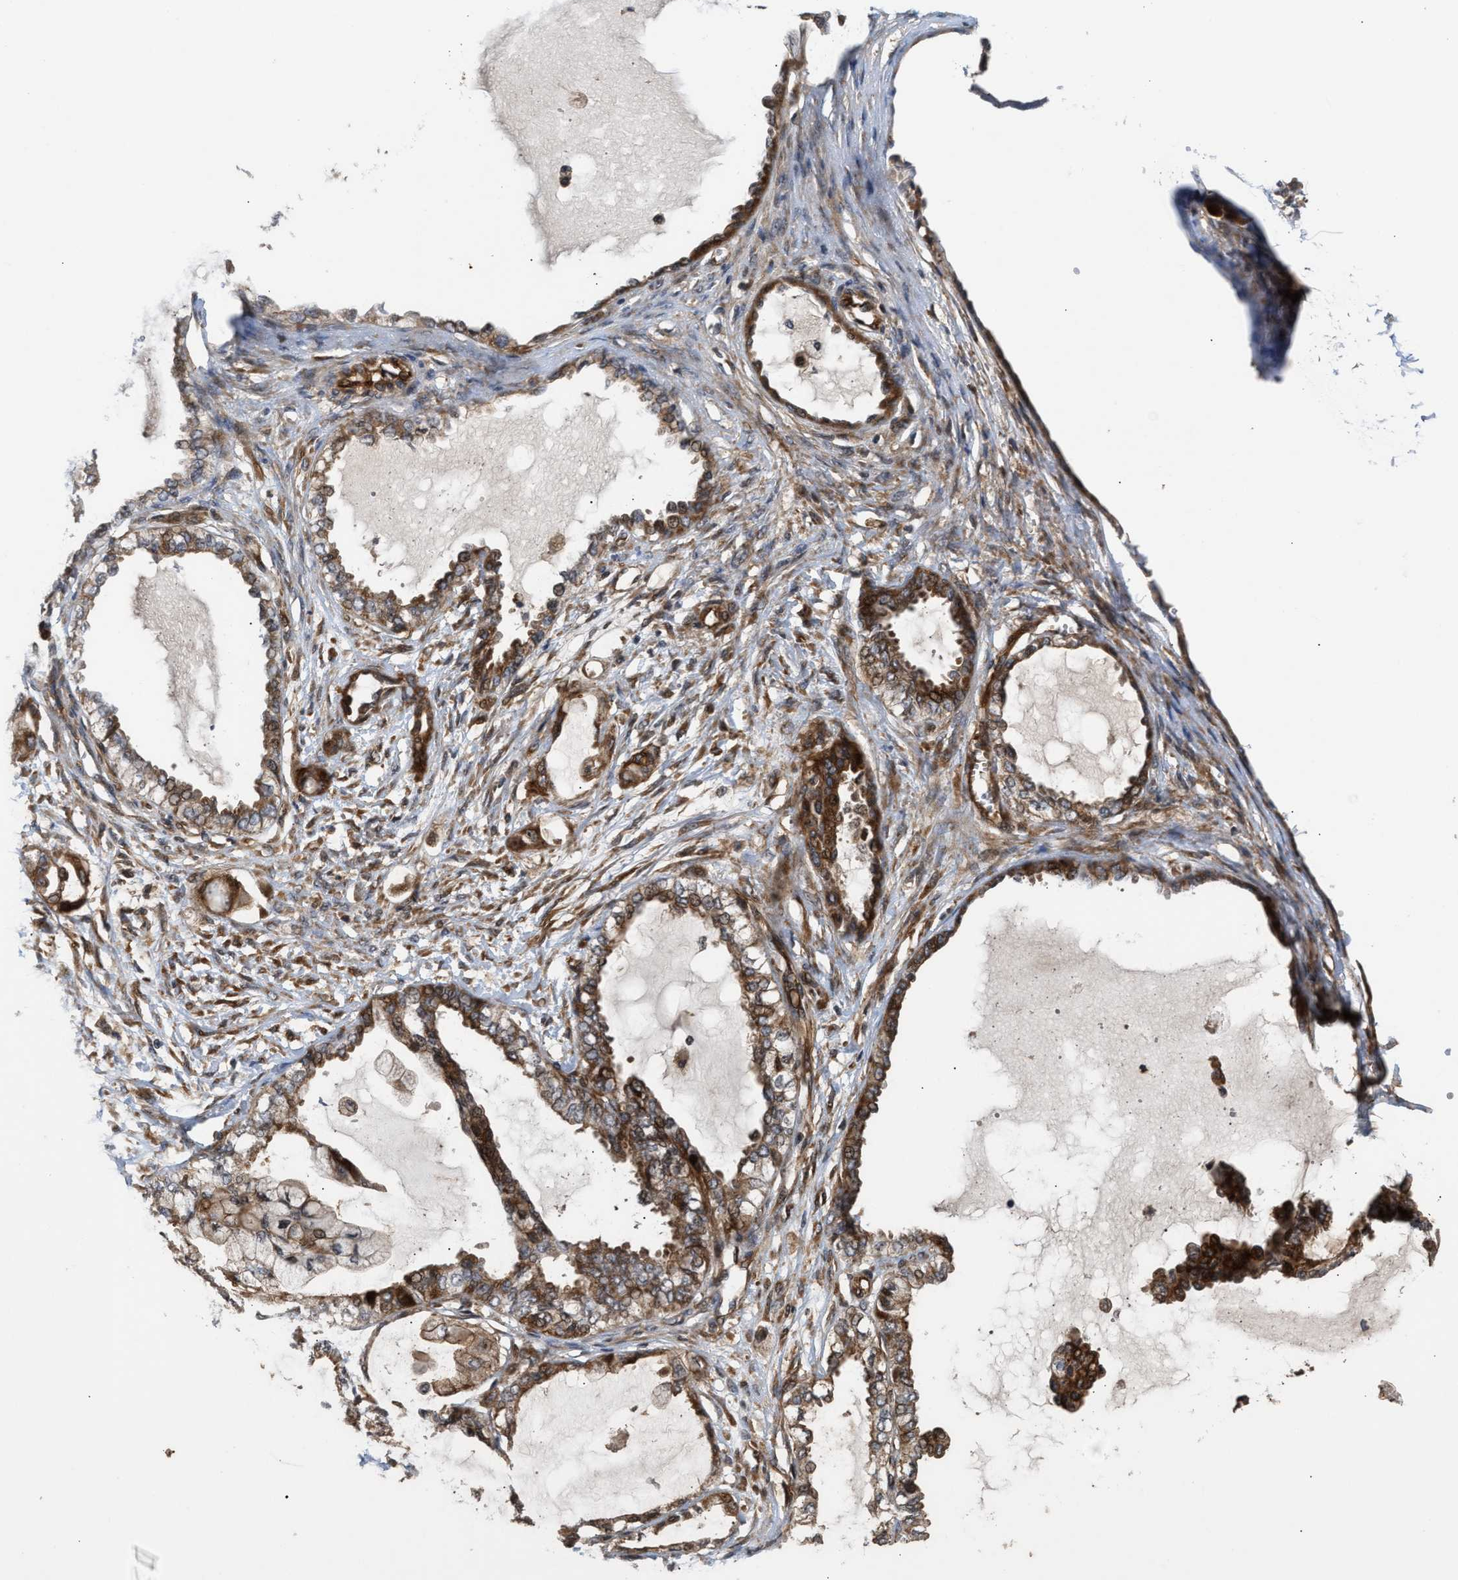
{"staining": {"intensity": "strong", "quantity": ">75%", "location": "cytoplasmic/membranous,nuclear"}, "tissue": "ovarian cancer", "cell_type": "Tumor cells", "image_type": "cancer", "snomed": [{"axis": "morphology", "description": "Carcinoma, NOS"}, {"axis": "morphology", "description": "Carcinoma, endometroid"}, {"axis": "topography", "description": "Ovary"}], "caption": "The photomicrograph demonstrates staining of ovarian endometroid carcinoma, revealing strong cytoplasmic/membranous and nuclear protein expression (brown color) within tumor cells. The staining was performed using DAB to visualize the protein expression in brown, while the nuclei were stained in blue with hematoxylin (Magnification: 20x).", "gene": "STAU1", "patient": {"sex": "female", "age": 50}}